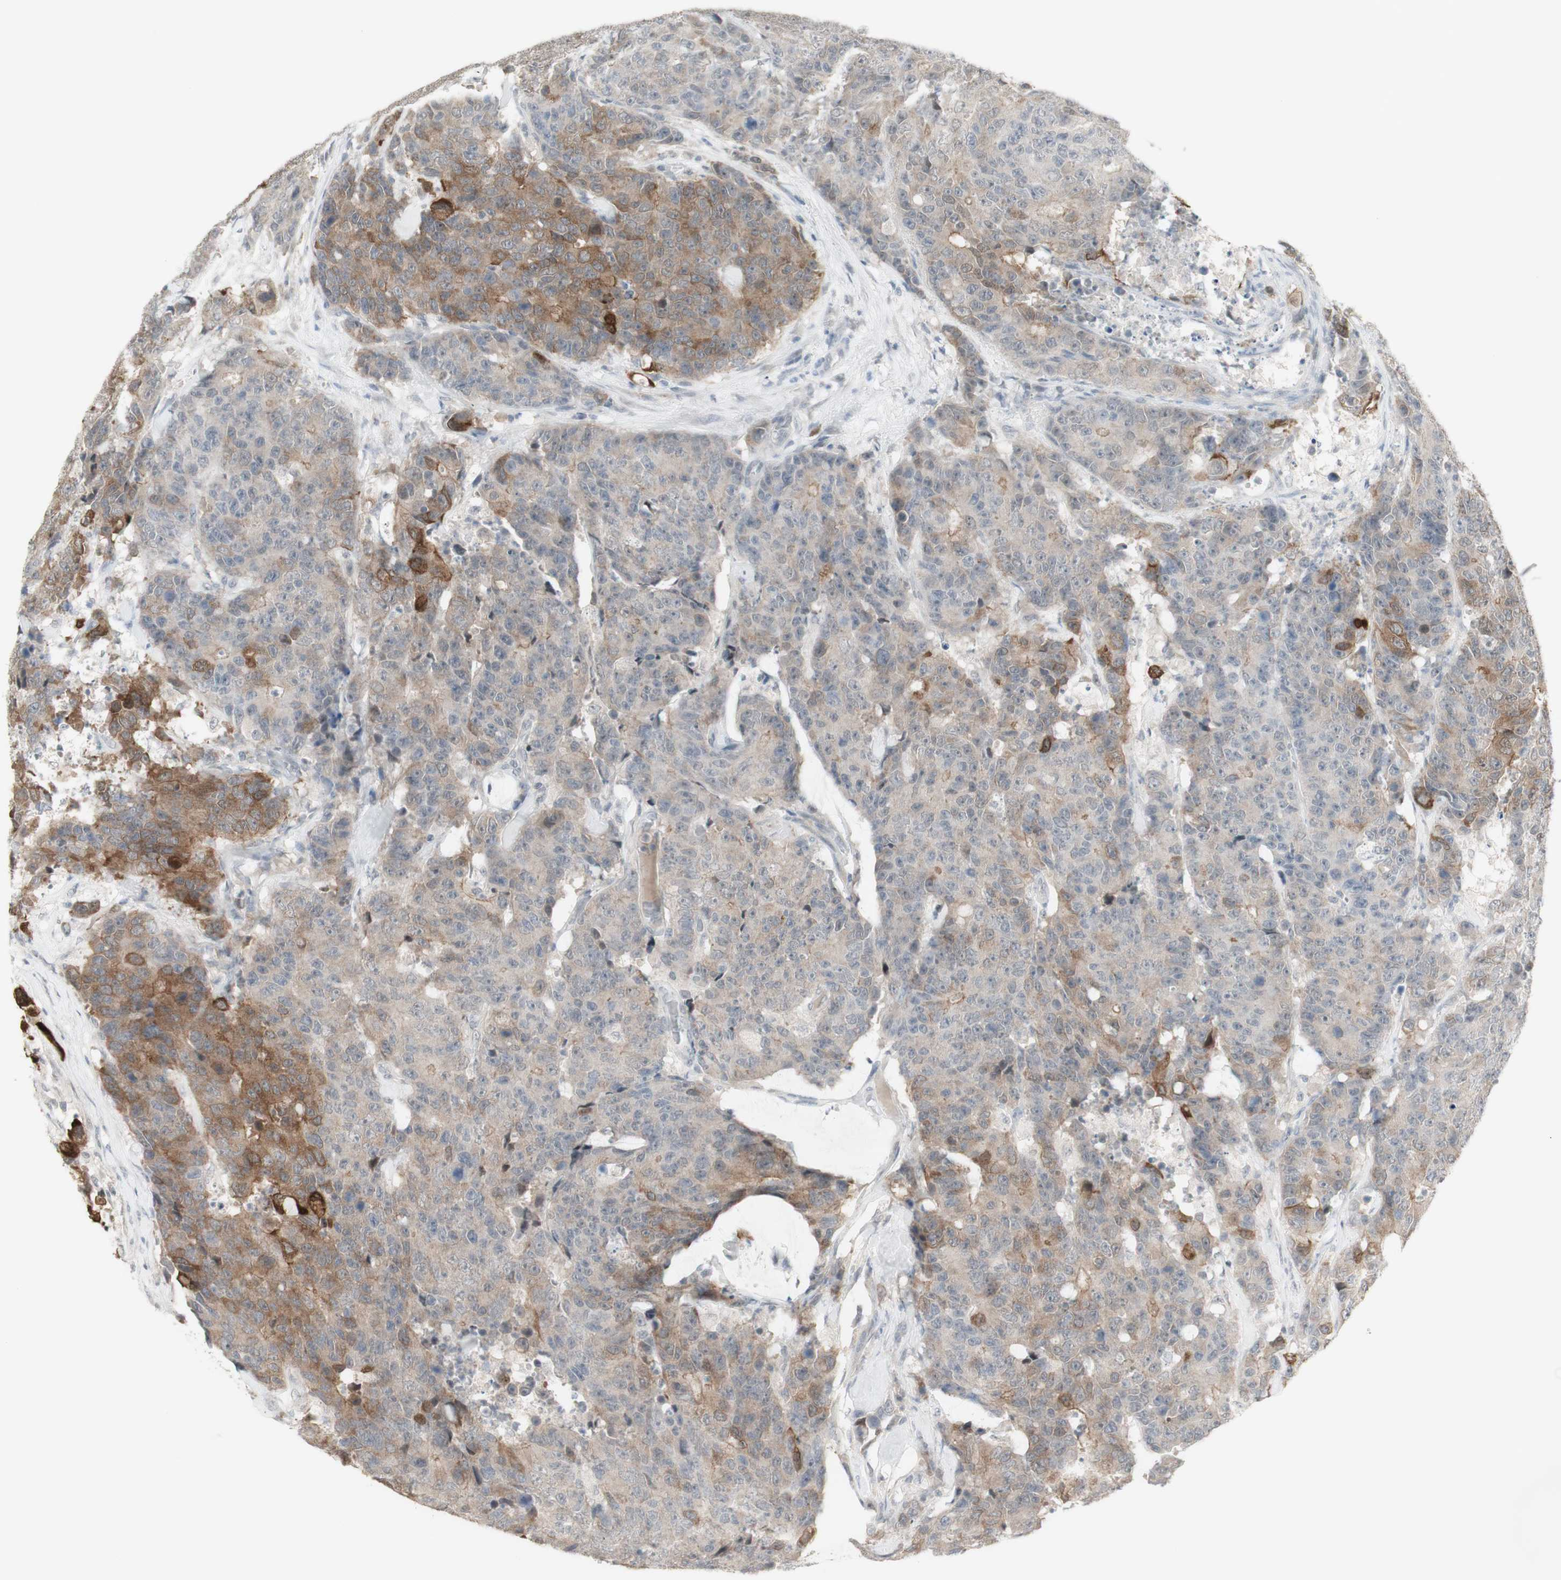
{"staining": {"intensity": "moderate", "quantity": "25%-75%", "location": "cytoplasmic/membranous"}, "tissue": "colorectal cancer", "cell_type": "Tumor cells", "image_type": "cancer", "snomed": [{"axis": "morphology", "description": "Adenocarcinoma, NOS"}, {"axis": "topography", "description": "Colon"}], "caption": "This histopathology image reveals IHC staining of human colorectal adenocarcinoma, with medium moderate cytoplasmic/membranous positivity in about 25%-75% of tumor cells.", "gene": "C1orf116", "patient": {"sex": "female", "age": 86}}